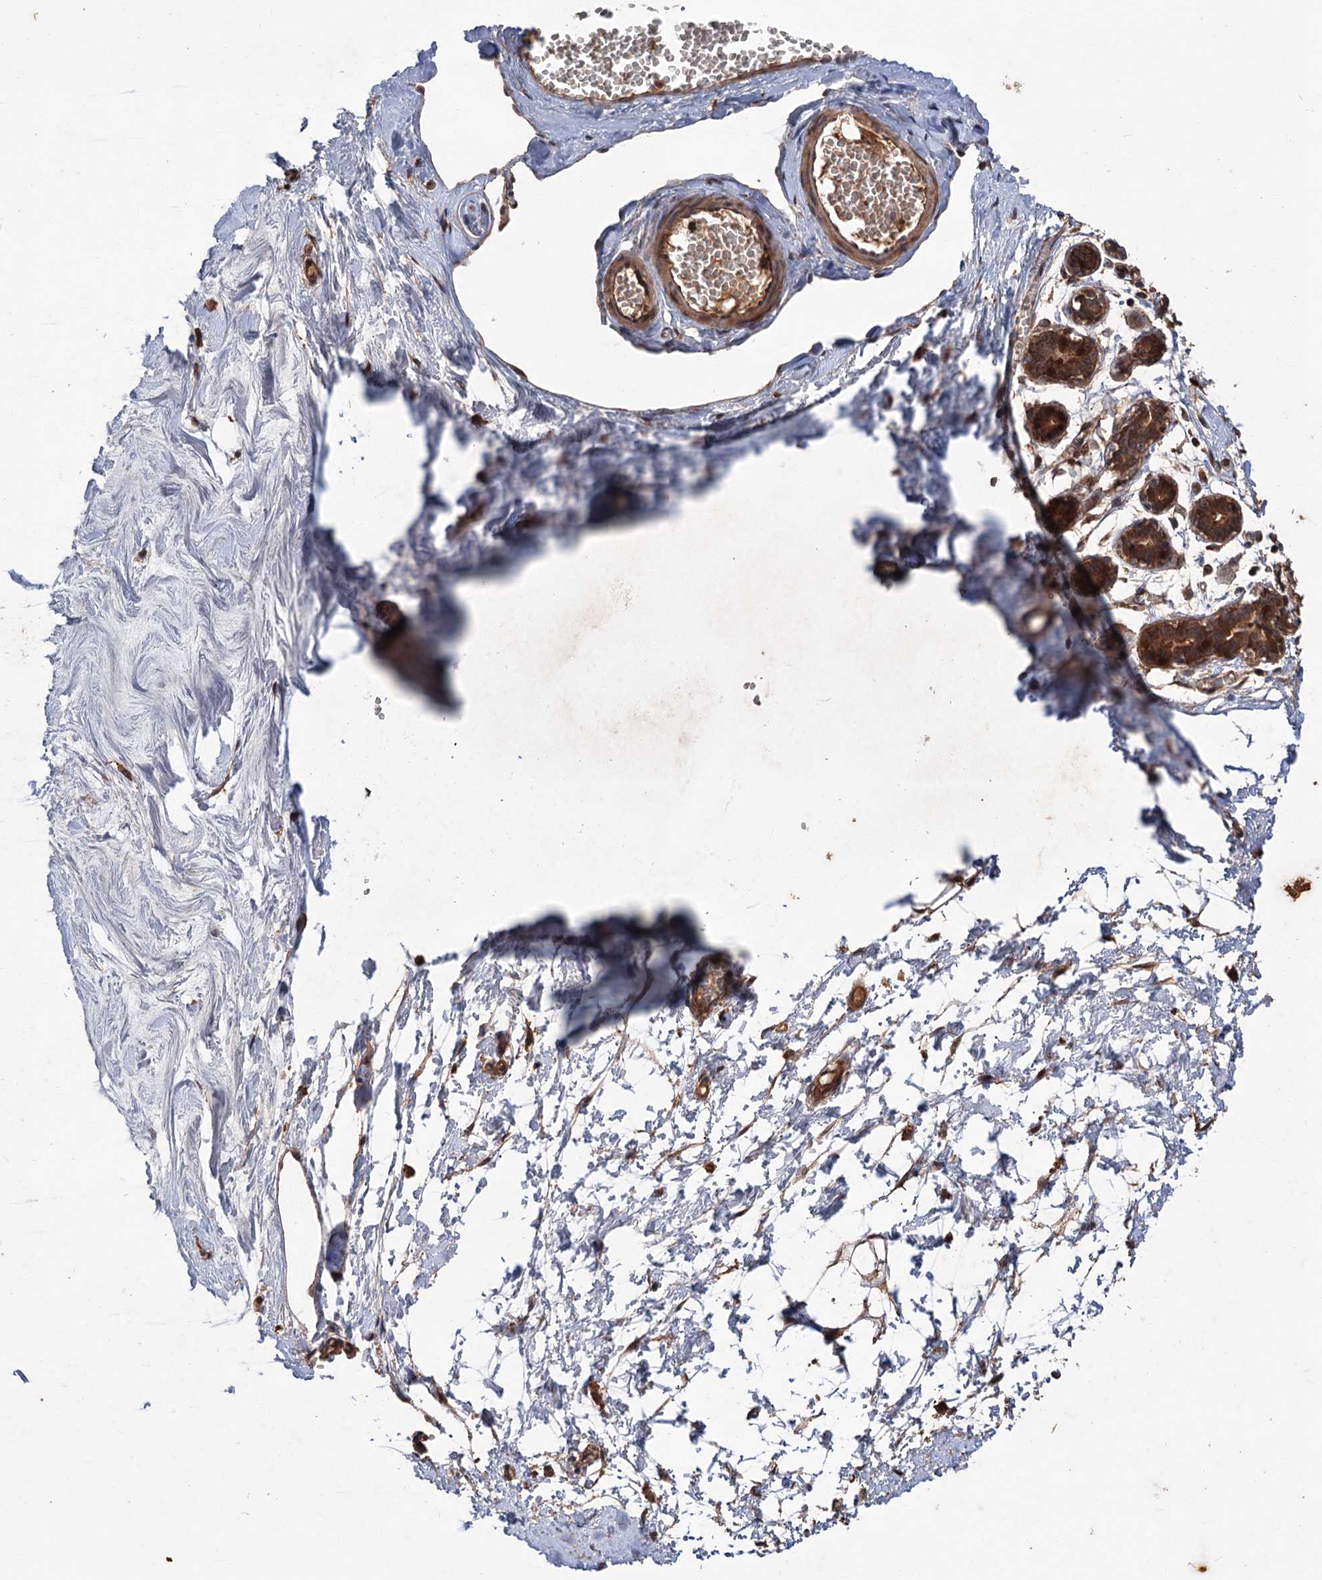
{"staining": {"intensity": "moderate", "quantity": ">75%", "location": "cytoplasmic/membranous"}, "tissue": "breast", "cell_type": "Adipocytes", "image_type": "normal", "snomed": [{"axis": "morphology", "description": "Normal tissue, NOS"}, {"axis": "topography", "description": "Breast"}], "caption": "Breast stained for a protein (brown) reveals moderate cytoplasmic/membranous positive staining in approximately >75% of adipocytes.", "gene": "ADK", "patient": {"sex": "female", "age": 27}}